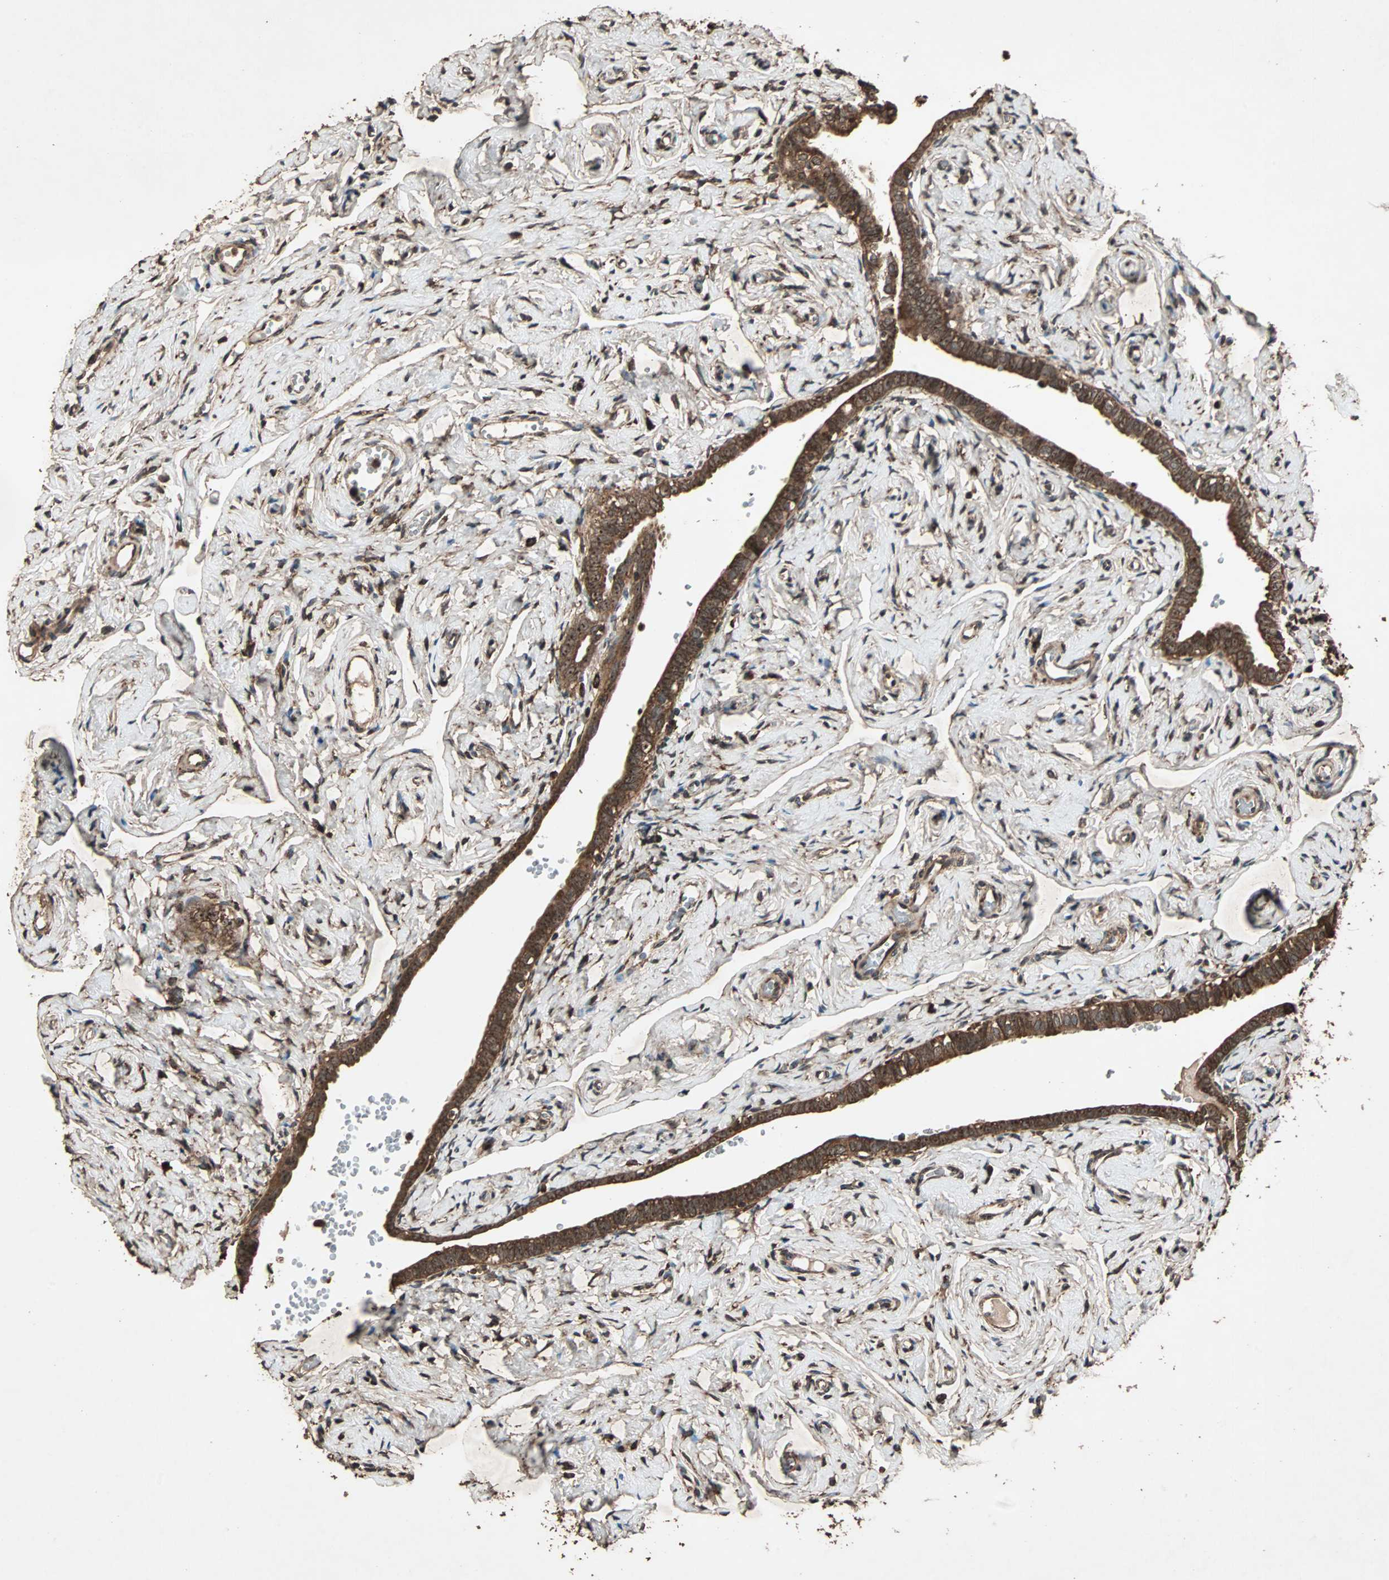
{"staining": {"intensity": "strong", "quantity": ">75%", "location": "cytoplasmic/membranous"}, "tissue": "fallopian tube", "cell_type": "Glandular cells", "image_type": "normal", "snomed": [{"axis": "morphology", "description": "Normal tissue, NOS"}, {"axis": "topography", "description": "Fallopian tube"}], "caption": "An immunohistochemistry (IHC) micrograph of unremarkable tissue is shown. Protein staining in brown labels strong cytoplasmic/membranous positivity in fallopian tube within glandular cells. The protein of interest is shown in brown color, while the nuclei are stained blue.", "gene": "LAMTOR5", "patient": {"sex": "female", "age": 71}}